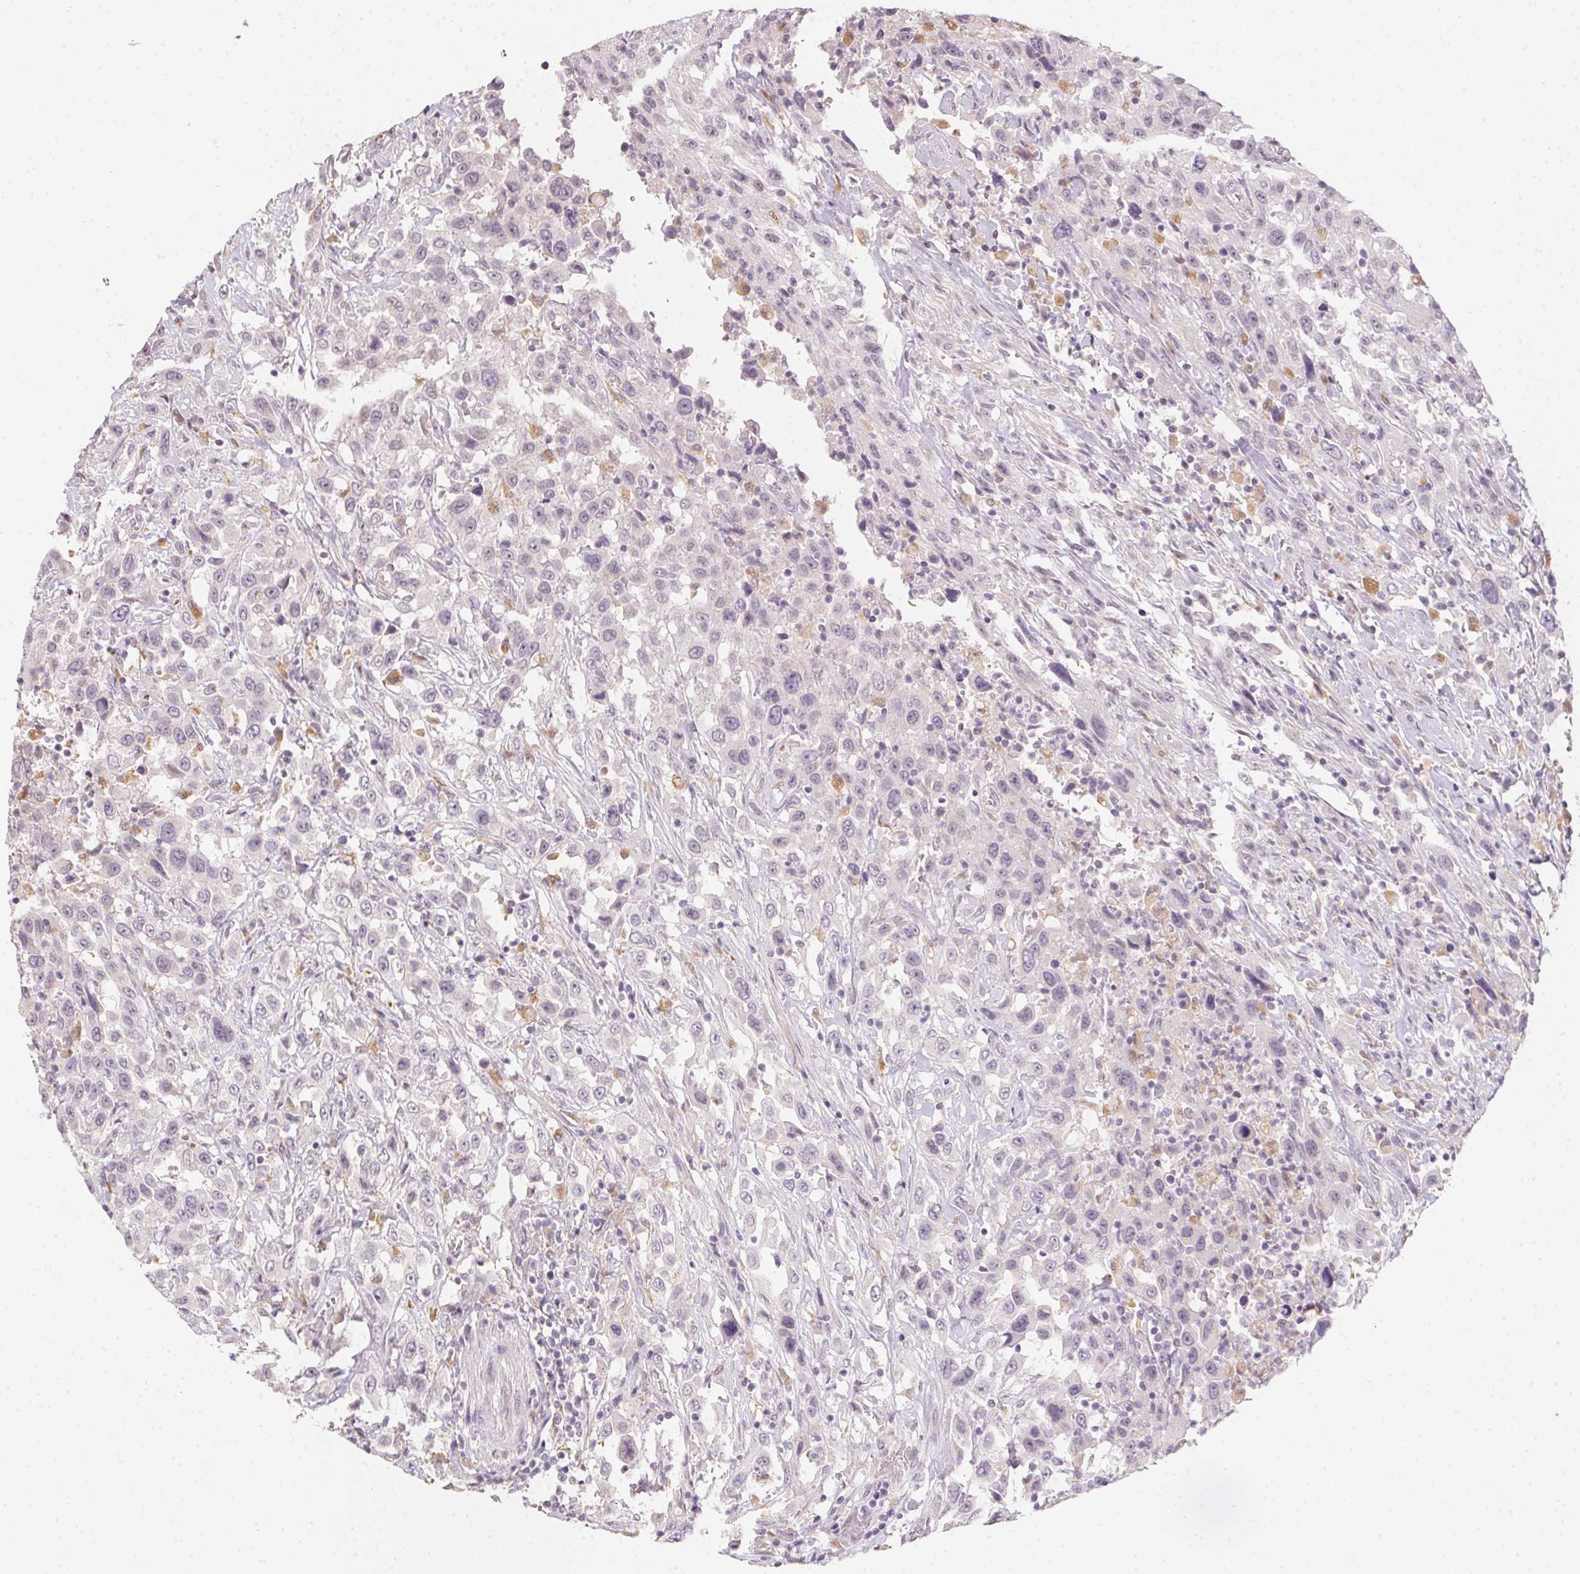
{"staining": {"intensity": "negative", "quantity": "none", "location": "none"}, "tissue": "urothelial cancer", "cell_type": "Tumor cells", "image_type": "cancer", "snomed": [{"axis": "morphology", "description": "Urothelial carcinoma, High grade"}, {"axis": "topography", "description": "Urinary bladder"}], "caption": "Immunohistochemical staining of urothelial carcinoma (high-grade) displays no significant positivity in tumor cells. (DAB (3,3'-diaminobenzidine) immunohistochemistry (IHC), high magnification).", "gene": "SLC6A18", "patient": {"sex": "male", "age": 61}}